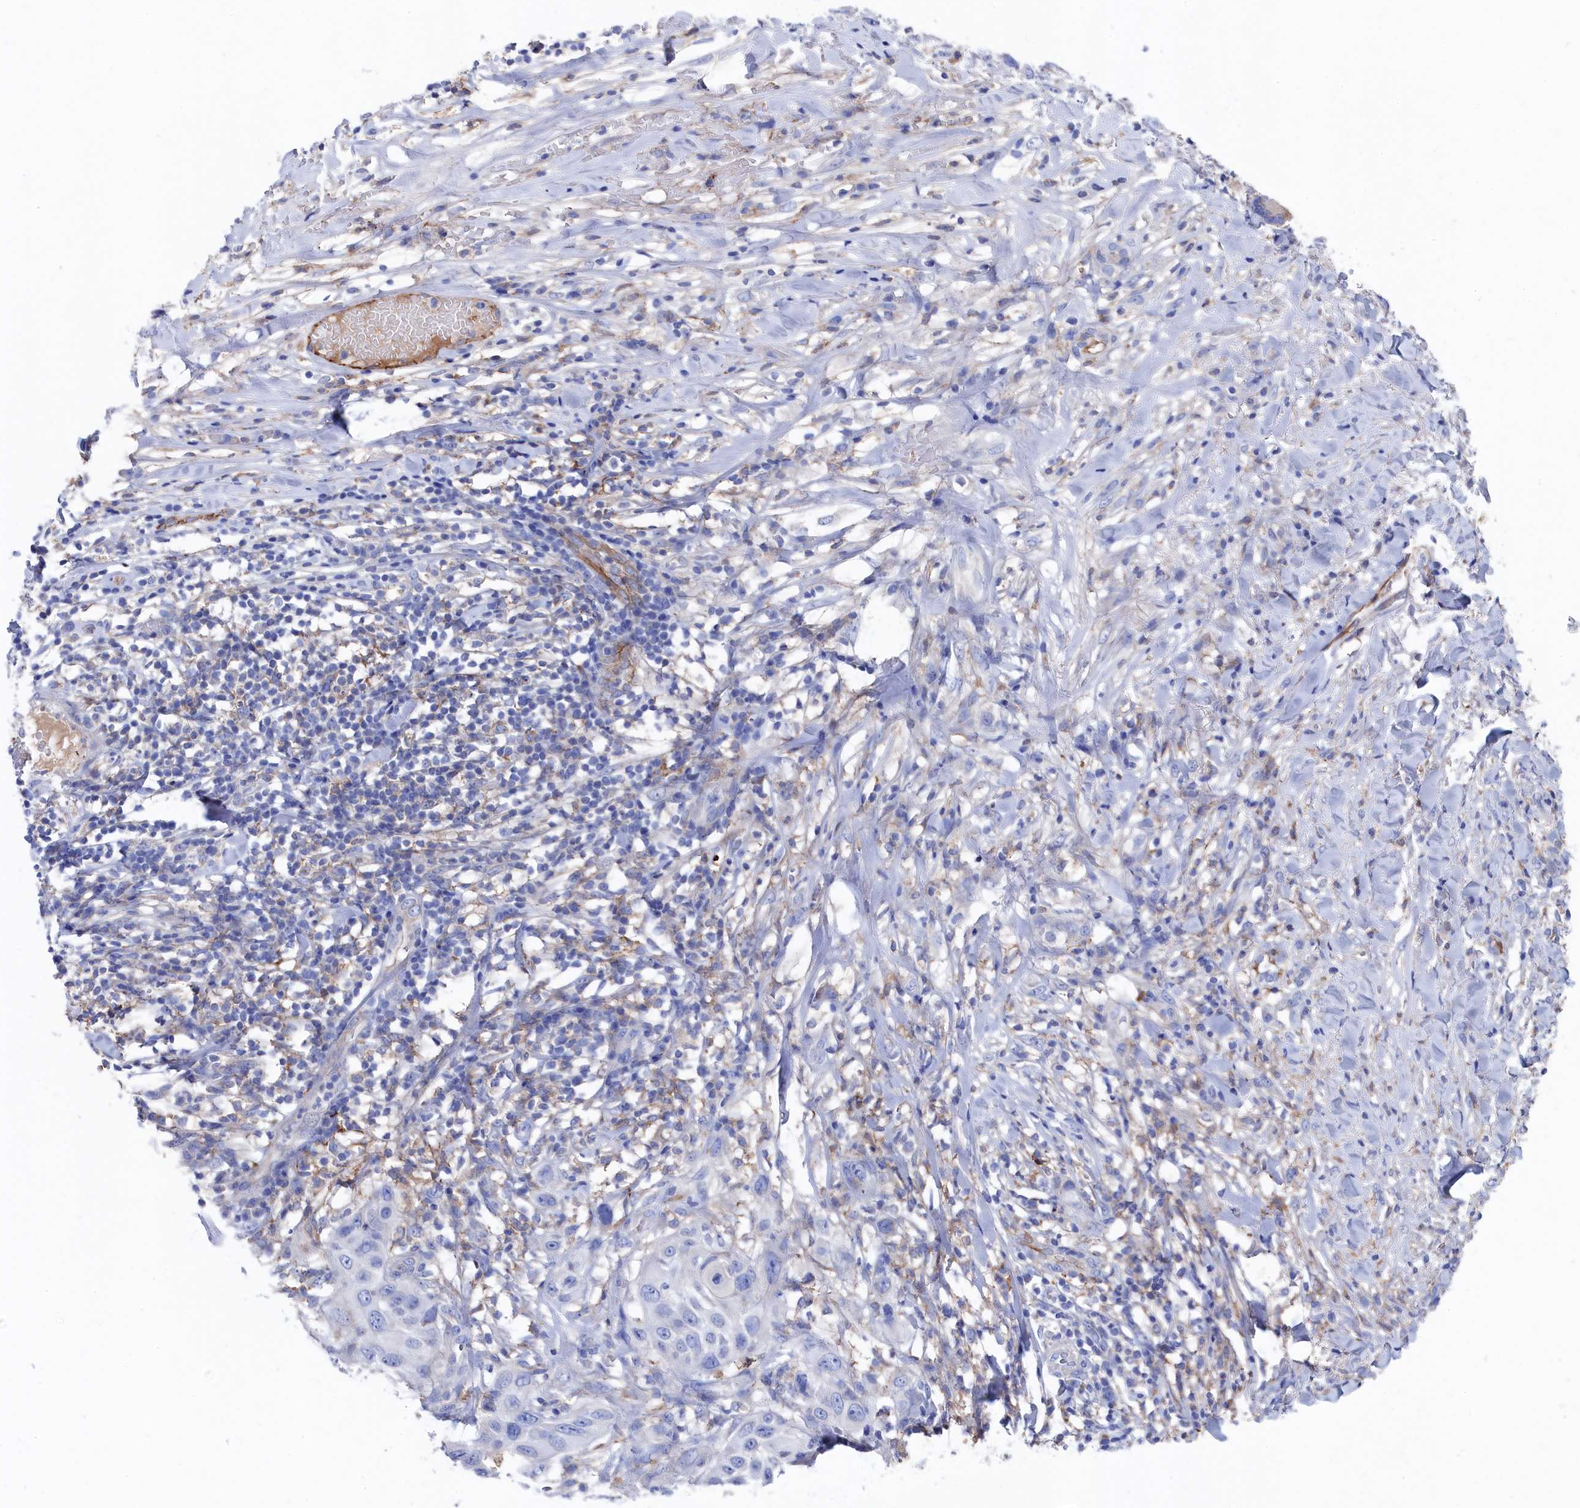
{"staining": {"intensity": "negative", "quantity": "none", "location": "none"}, "tissue": "skin cancer", "cell_type": "Tumor cells", "image_type": "cancer", "snomed": [{"axis": "morphology", "description": "Squamous cell carcinoma, NOS"}, {"axis": "topography", "description": "Skin"}], "caption": "A micrograph of skin cancer (squamous cell carcinoma) stained for a protein displays no brown staining in tumor cells. (DAB (3,3'-diaminobenzidine) immunohistochemistry with hematoxylin counter stain).", "gene": "C12orf73", "patient": {"sex": "female", "age": 44}}